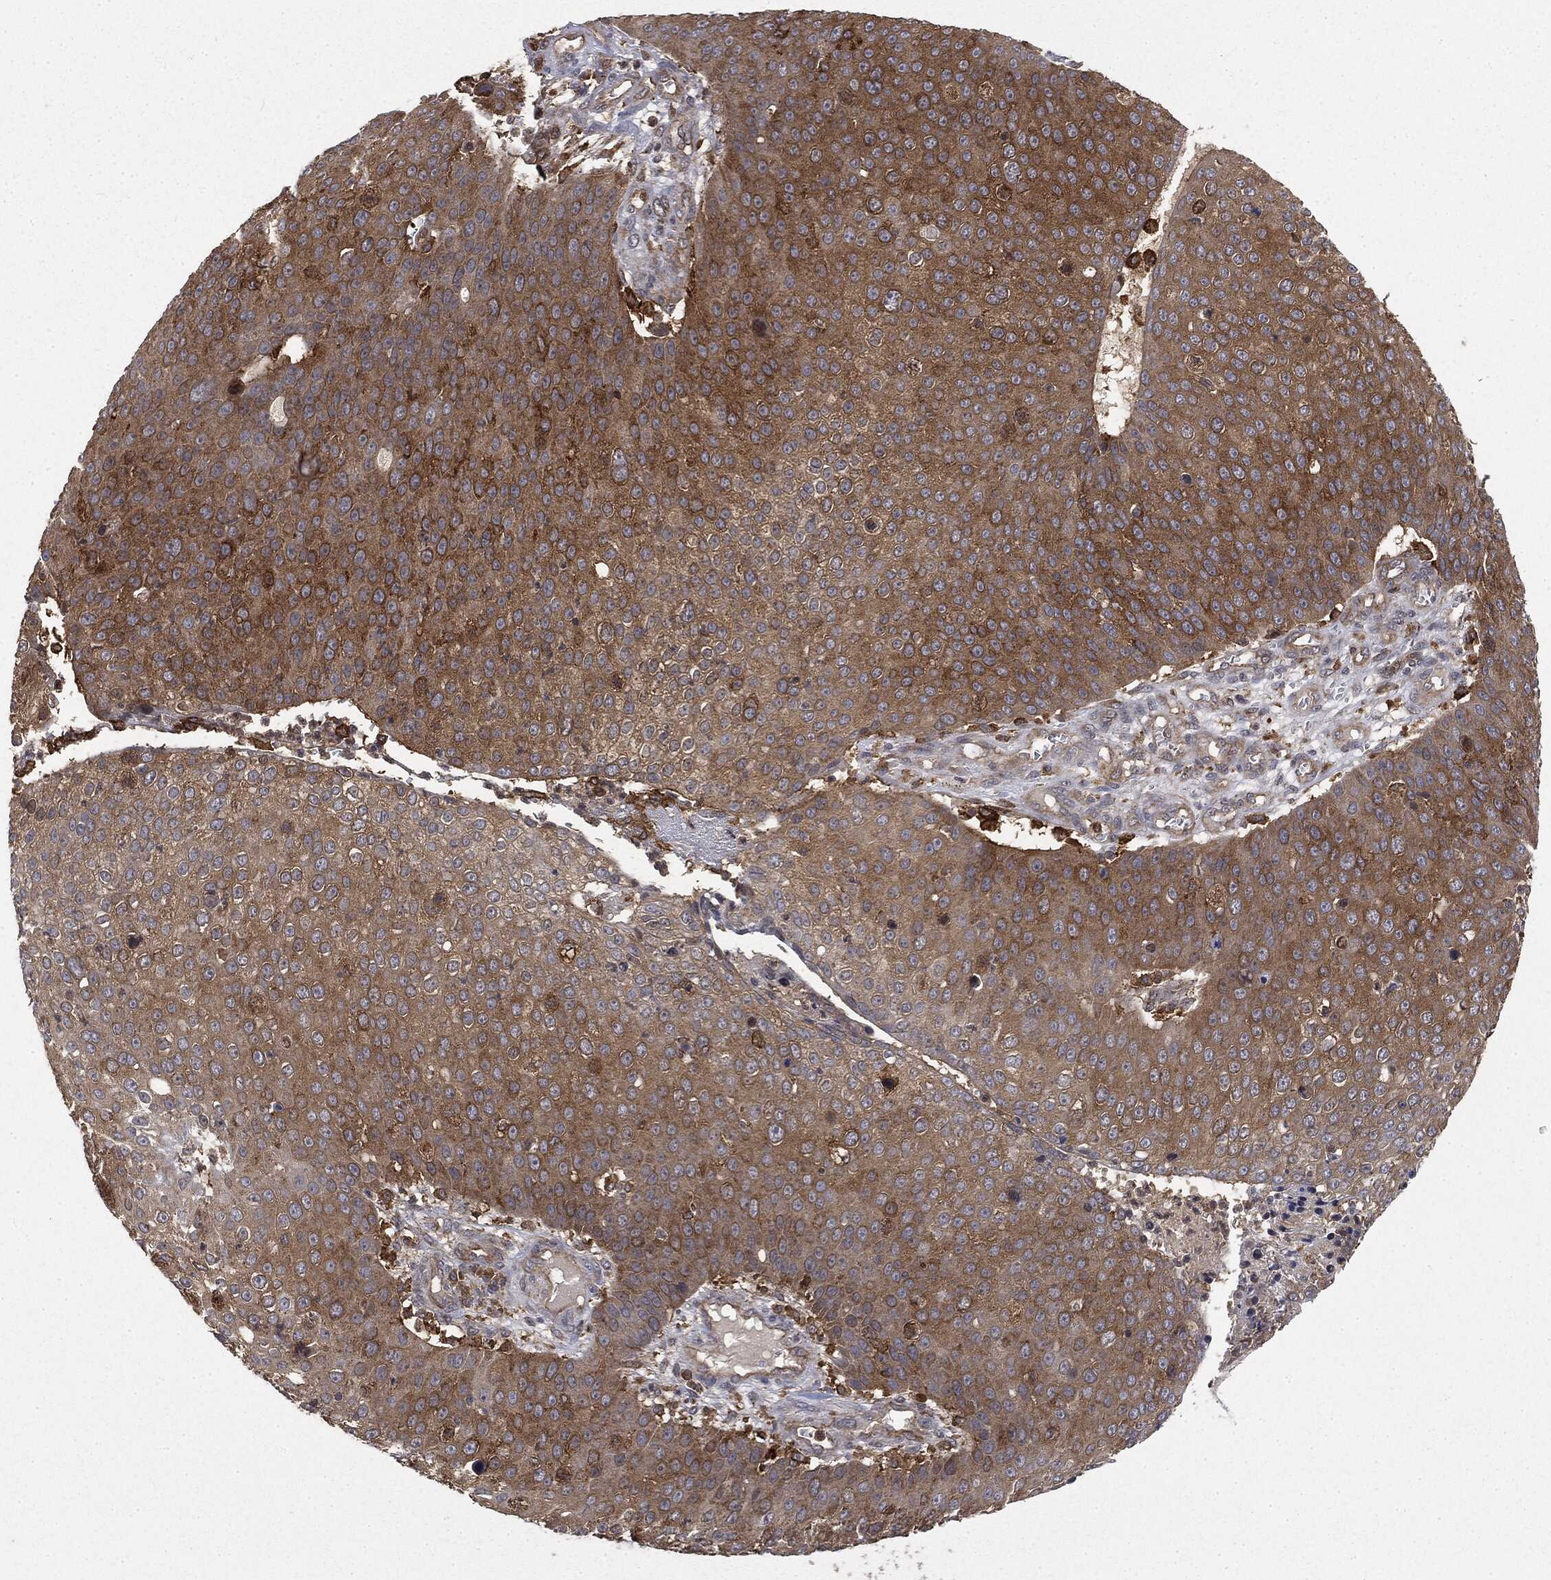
{"staining": {"intensity": "moderate", "quantity": ">75%", "location": "cytoplasmic/membranous"}, "tissue": "skin cancer", "cell_type": "Tumor cells", "image_type": "cancer", "snomed": [{"axis": "morphology", "description": "Squamous cell carcinoma, NOS"}, {"axis": "topography", "description": "Skin"}], "caption": "Skin cancer (squamous cell carcinoma) stained with a protein marker reveals moderate staining in tumor cells.", "gene": "SNX5", "patient": {"sex": "male", "age": 71}}